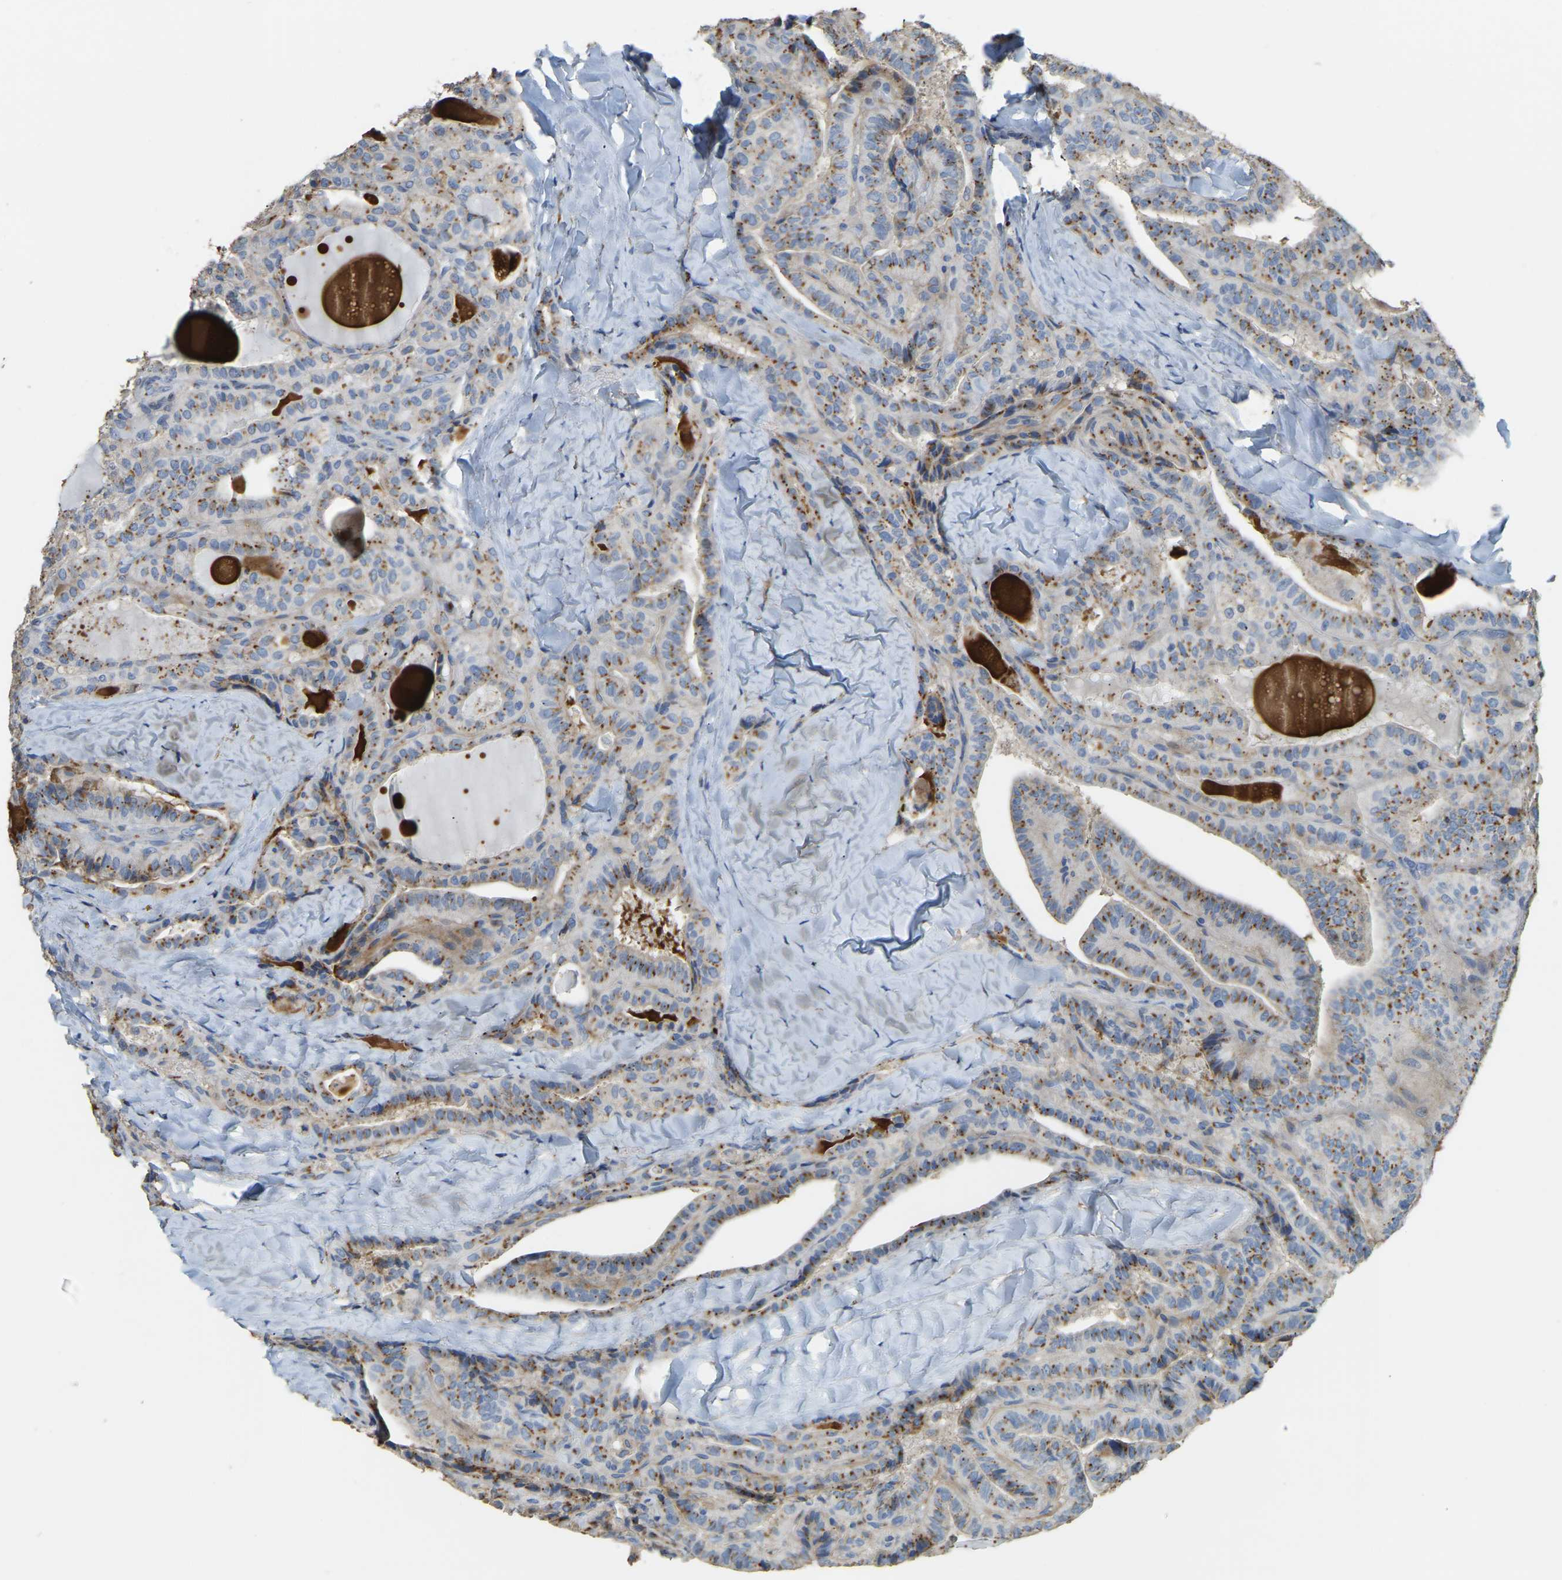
{"staining": {"intensity": "moderate", "quantity": ">75%", "location": "cytoplasmic/membranous"}, "tissue": "thyroid cancer", "cell_type": "Tumor cells", "image_type": "cancer", "snomed": [{"axis": "morphology", "description": "Papillary adenocarcinoma, NOS"}, {"axis": "topography", "description": "Thyroid gland"}], "caption": "Immunohistochemistry image of neoplastic tissue: human thyroid papillary adenocarcinoma stained using IHC demonstrates medium levels of moderate protein expression localized specifically in the cytoplasmic/membranous of tumor cells, appearing as a cytoplasmic/membranous brown color.", "gene": "FAM174A", "patient": {"sex": "male", "age": 77}}